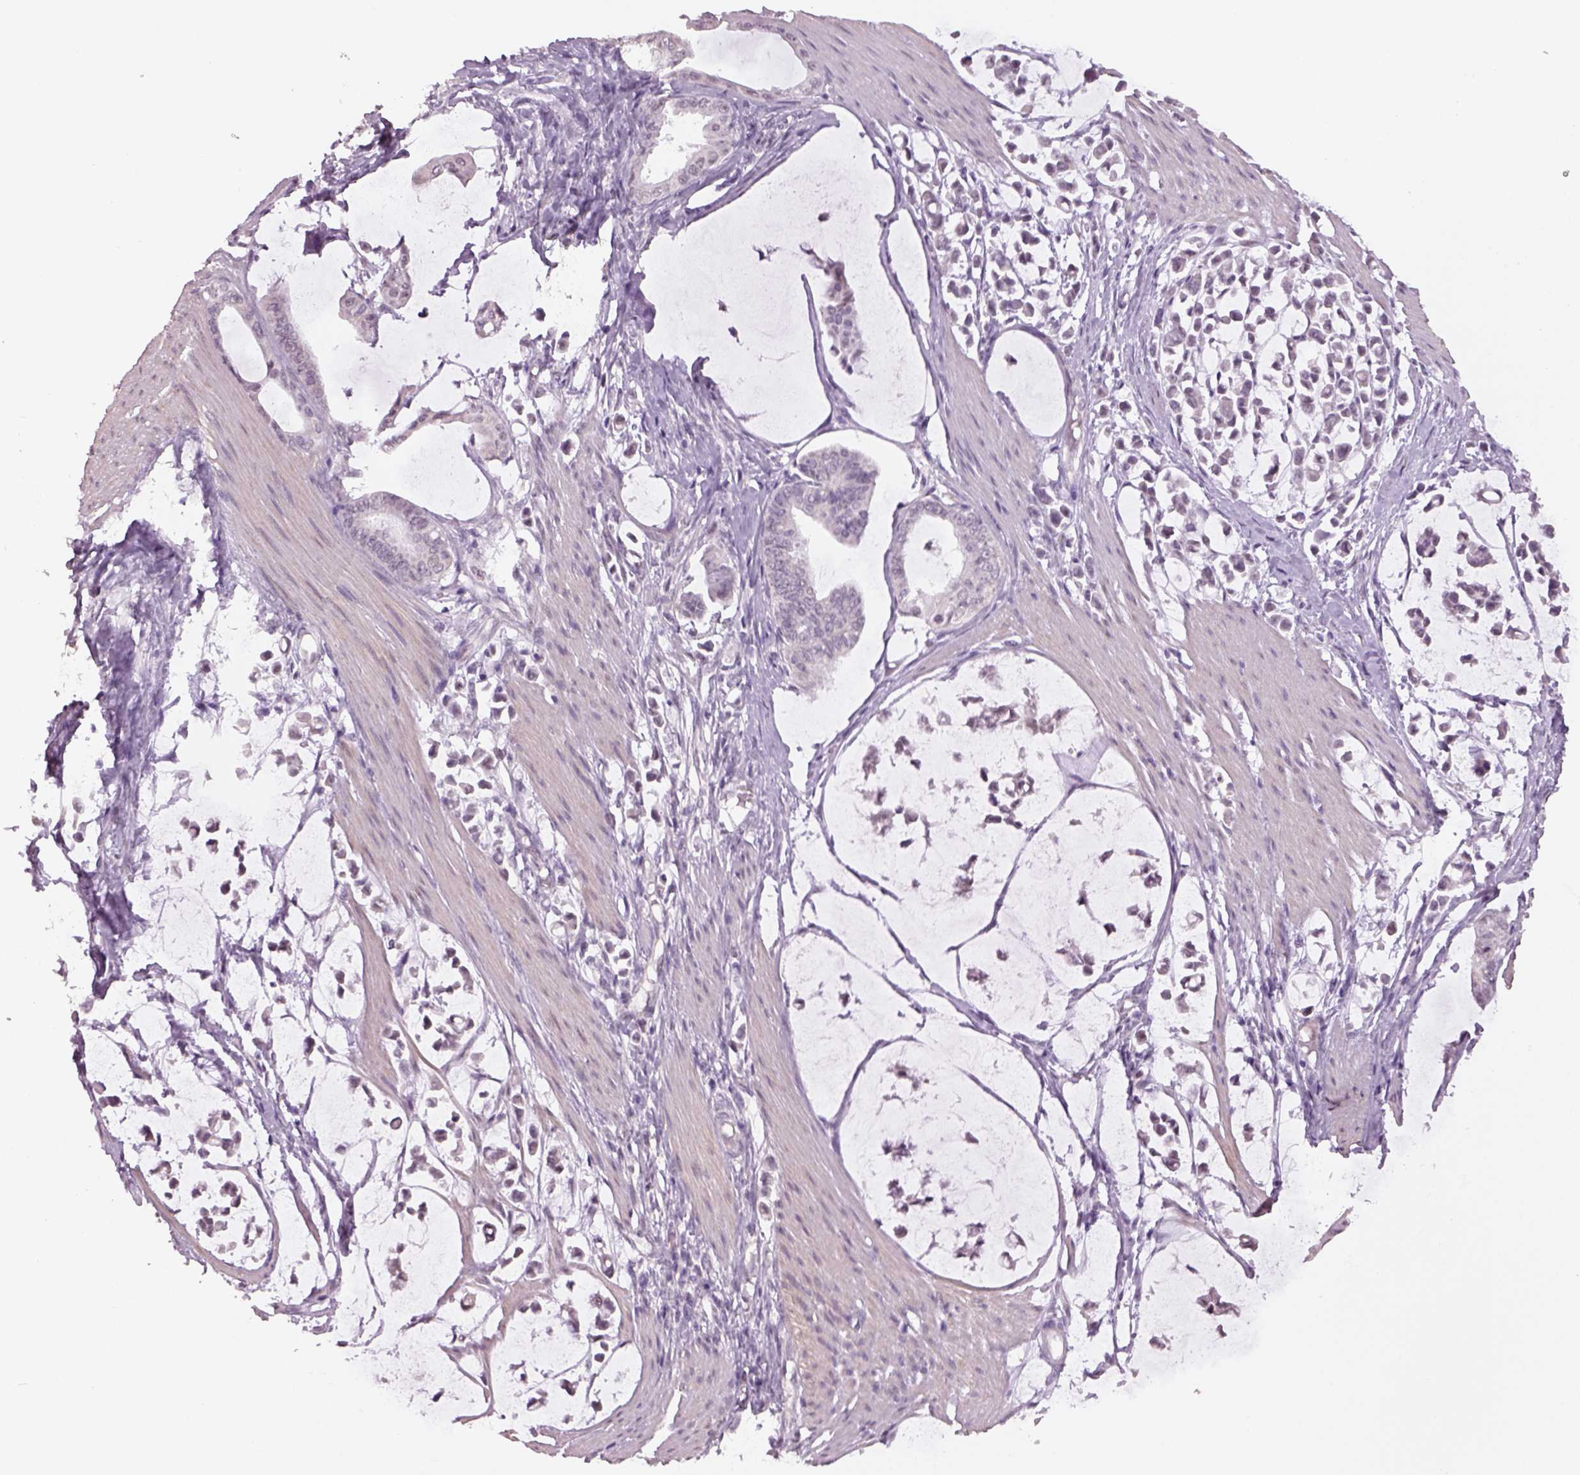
{"staining": {"intensity": "negative", "quantity": "none", "location": "none"}, "tissue": "stomach cancer", "cell_type": "Tumor cells", "image_type": "cancer", "snomed": [{"axis": "morphology", "description": "Adenocarcinoma, NOS"}, {"axis": "topography", "description": "Stomach"}], "caption": "This histopathology image is of adenocarcinoma (stomach) stained with immunohistochemistry to label a protein in brown with the nuclei are counter-stained blue. There is no positivity in tumor cells.", "gene": "NAT8", "patient": {"sex": "male", "age": 82}}